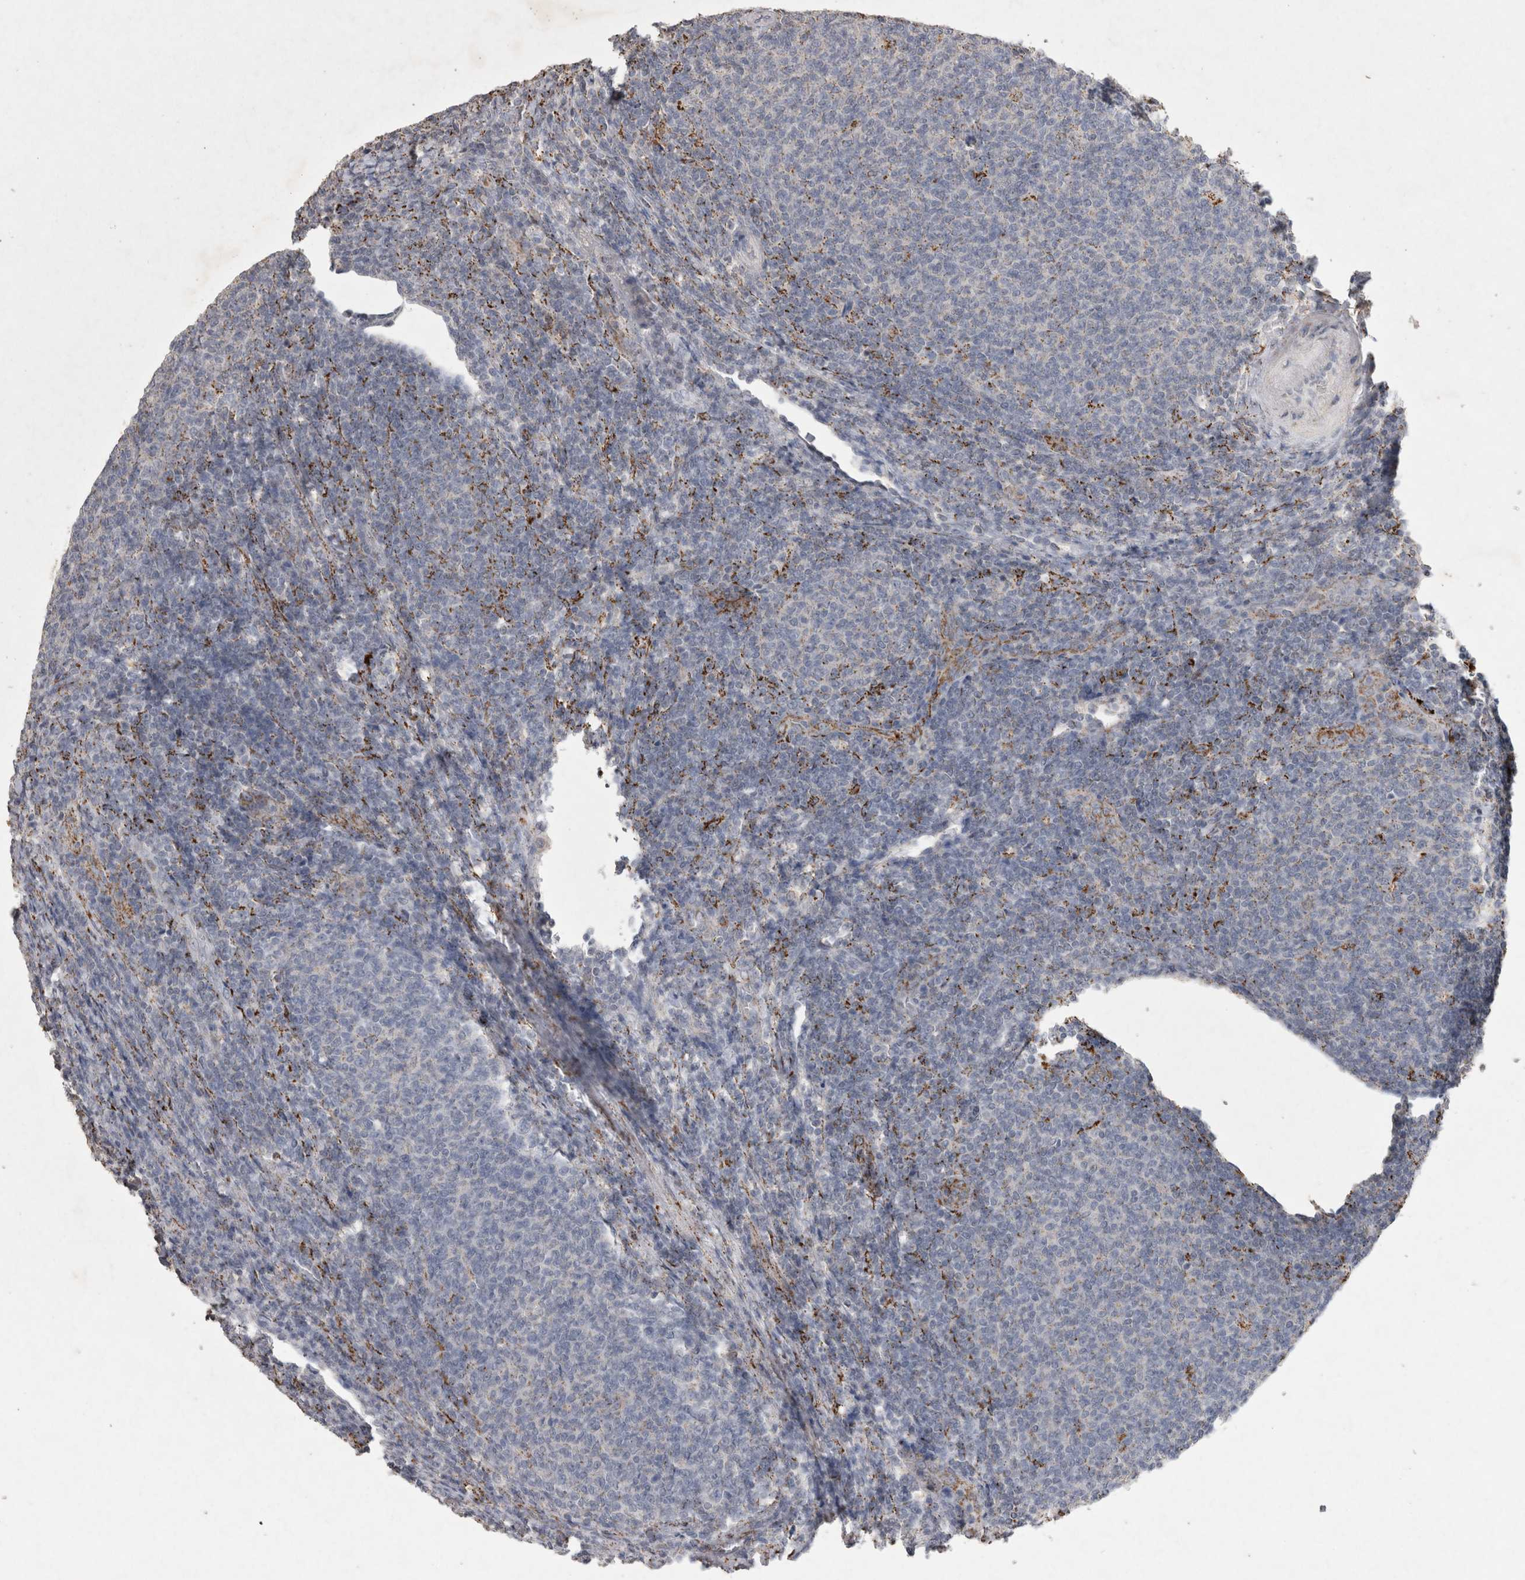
{"staining": {"intensity": "negative", "quantity": "none", "location": "none"}, "tissue": "lymphoma", "cell_type": "Tumor cells", "image_type": "cancer", "snomed": [{"axis": "morphology", "description": "Malignant lymphoma, non-Hodgkin's type, Low grade"}, {"axis": "topography", "description": "Lymph node"}], "caption": "DAB (3,3'-diaminobenzidine) immunohistochemical staining of lymphoma shows no significant positivity in tumor cells. The staining was performed using DAB to visualize the protein expression in brown, while the nuclei were stained in blue with hematoxylin (Magnification: 20x).", "gene": "DKK3", "patient": {"sex": "male", "age": 66}}